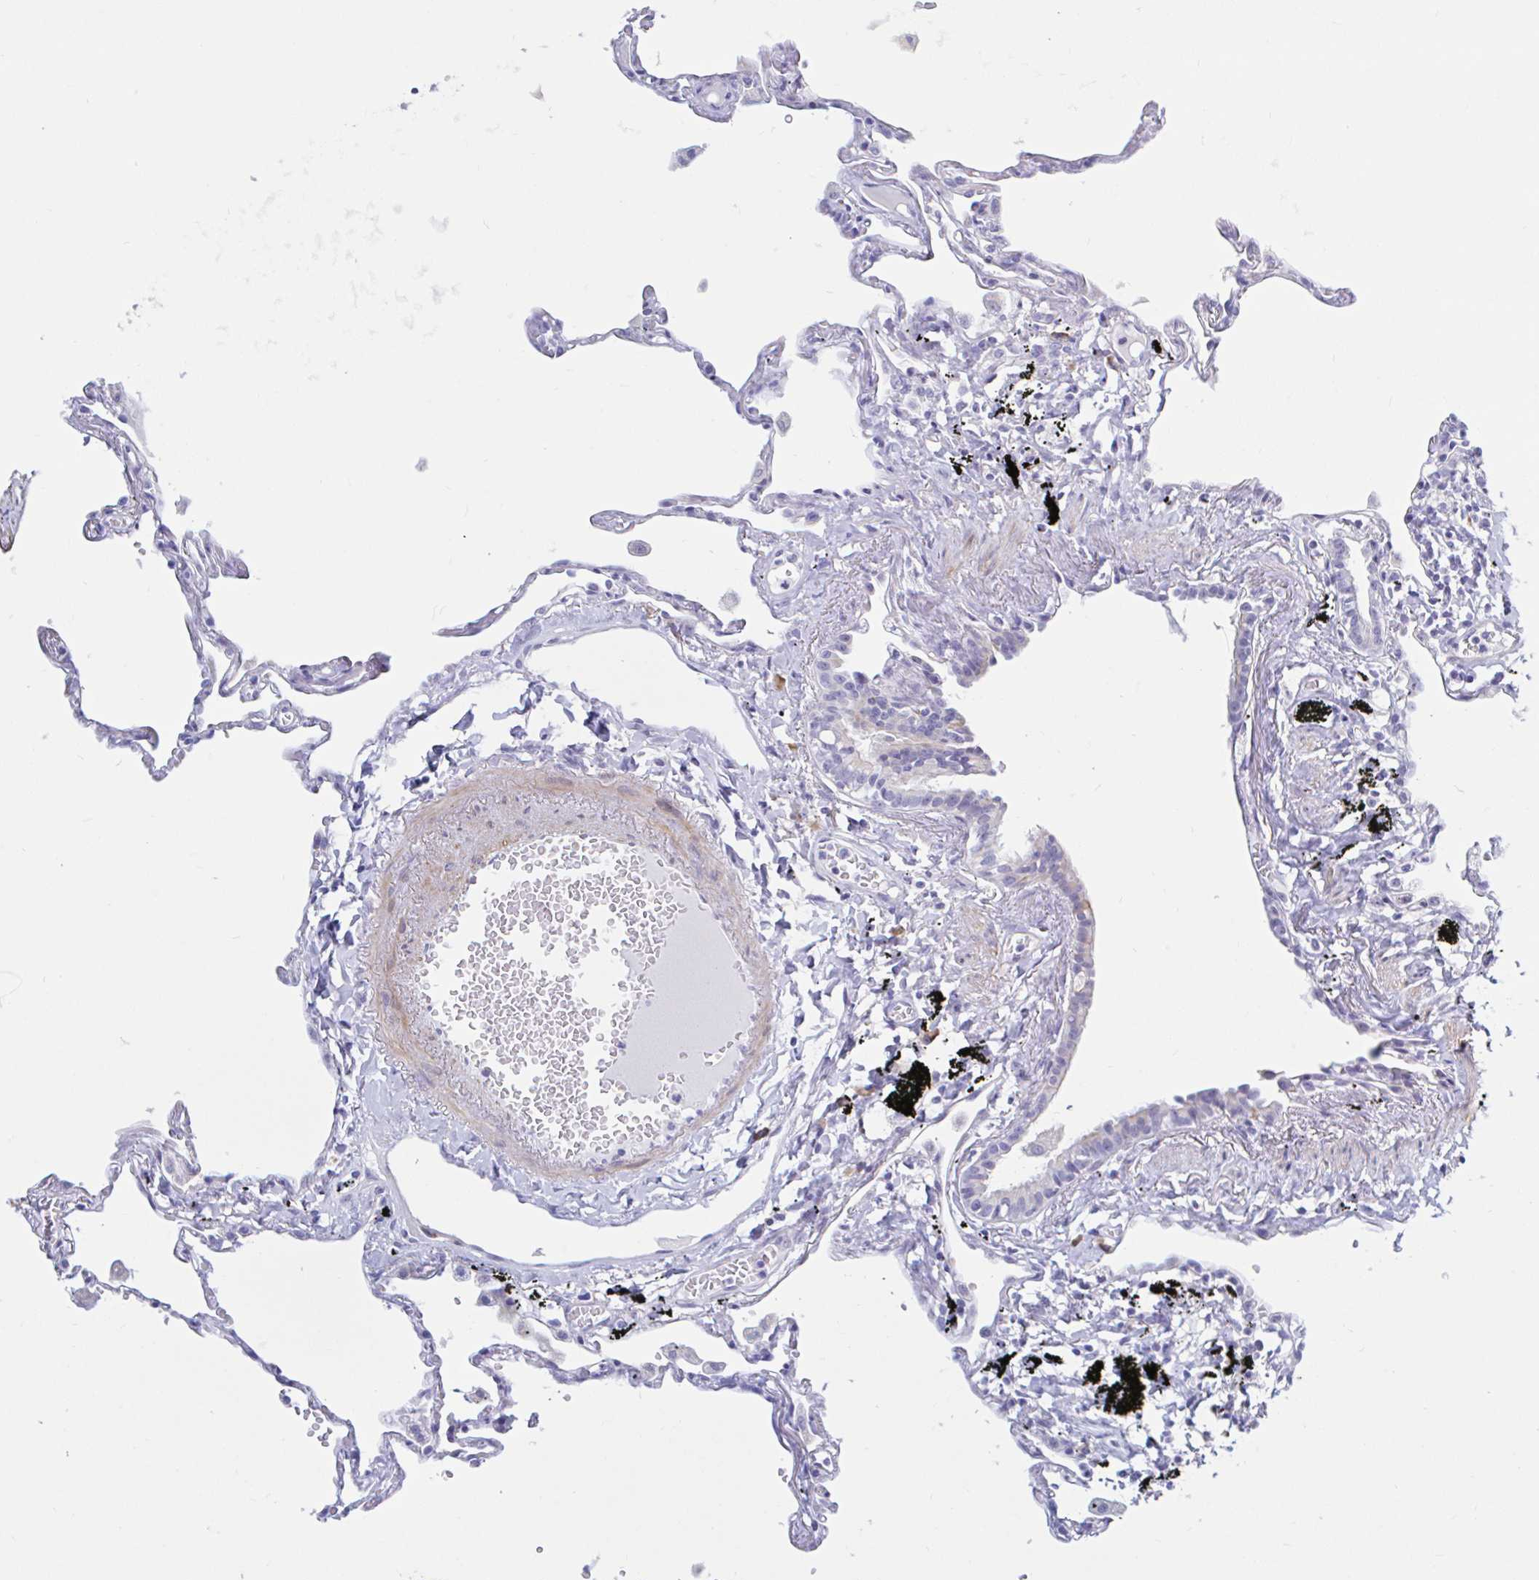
{"staining": {"intensity": "negative", "quantity": "none", "location": "none"}, "tissue": "lung", "cell_type": "Alveolar cells", "image_type": "normal", "snomed": [{"axis": "morphology", "description": "Normal tissue, NOS"}, {"axis": "topography", "description": "Lung"}], "caption": "Alveolar cells are negative for brown protein staining in normal lung. (IHC, brightfield microscopy, high magnification).", "gene": "ENSG00000271254", "patient": {"sex": "female", "age": 67}}